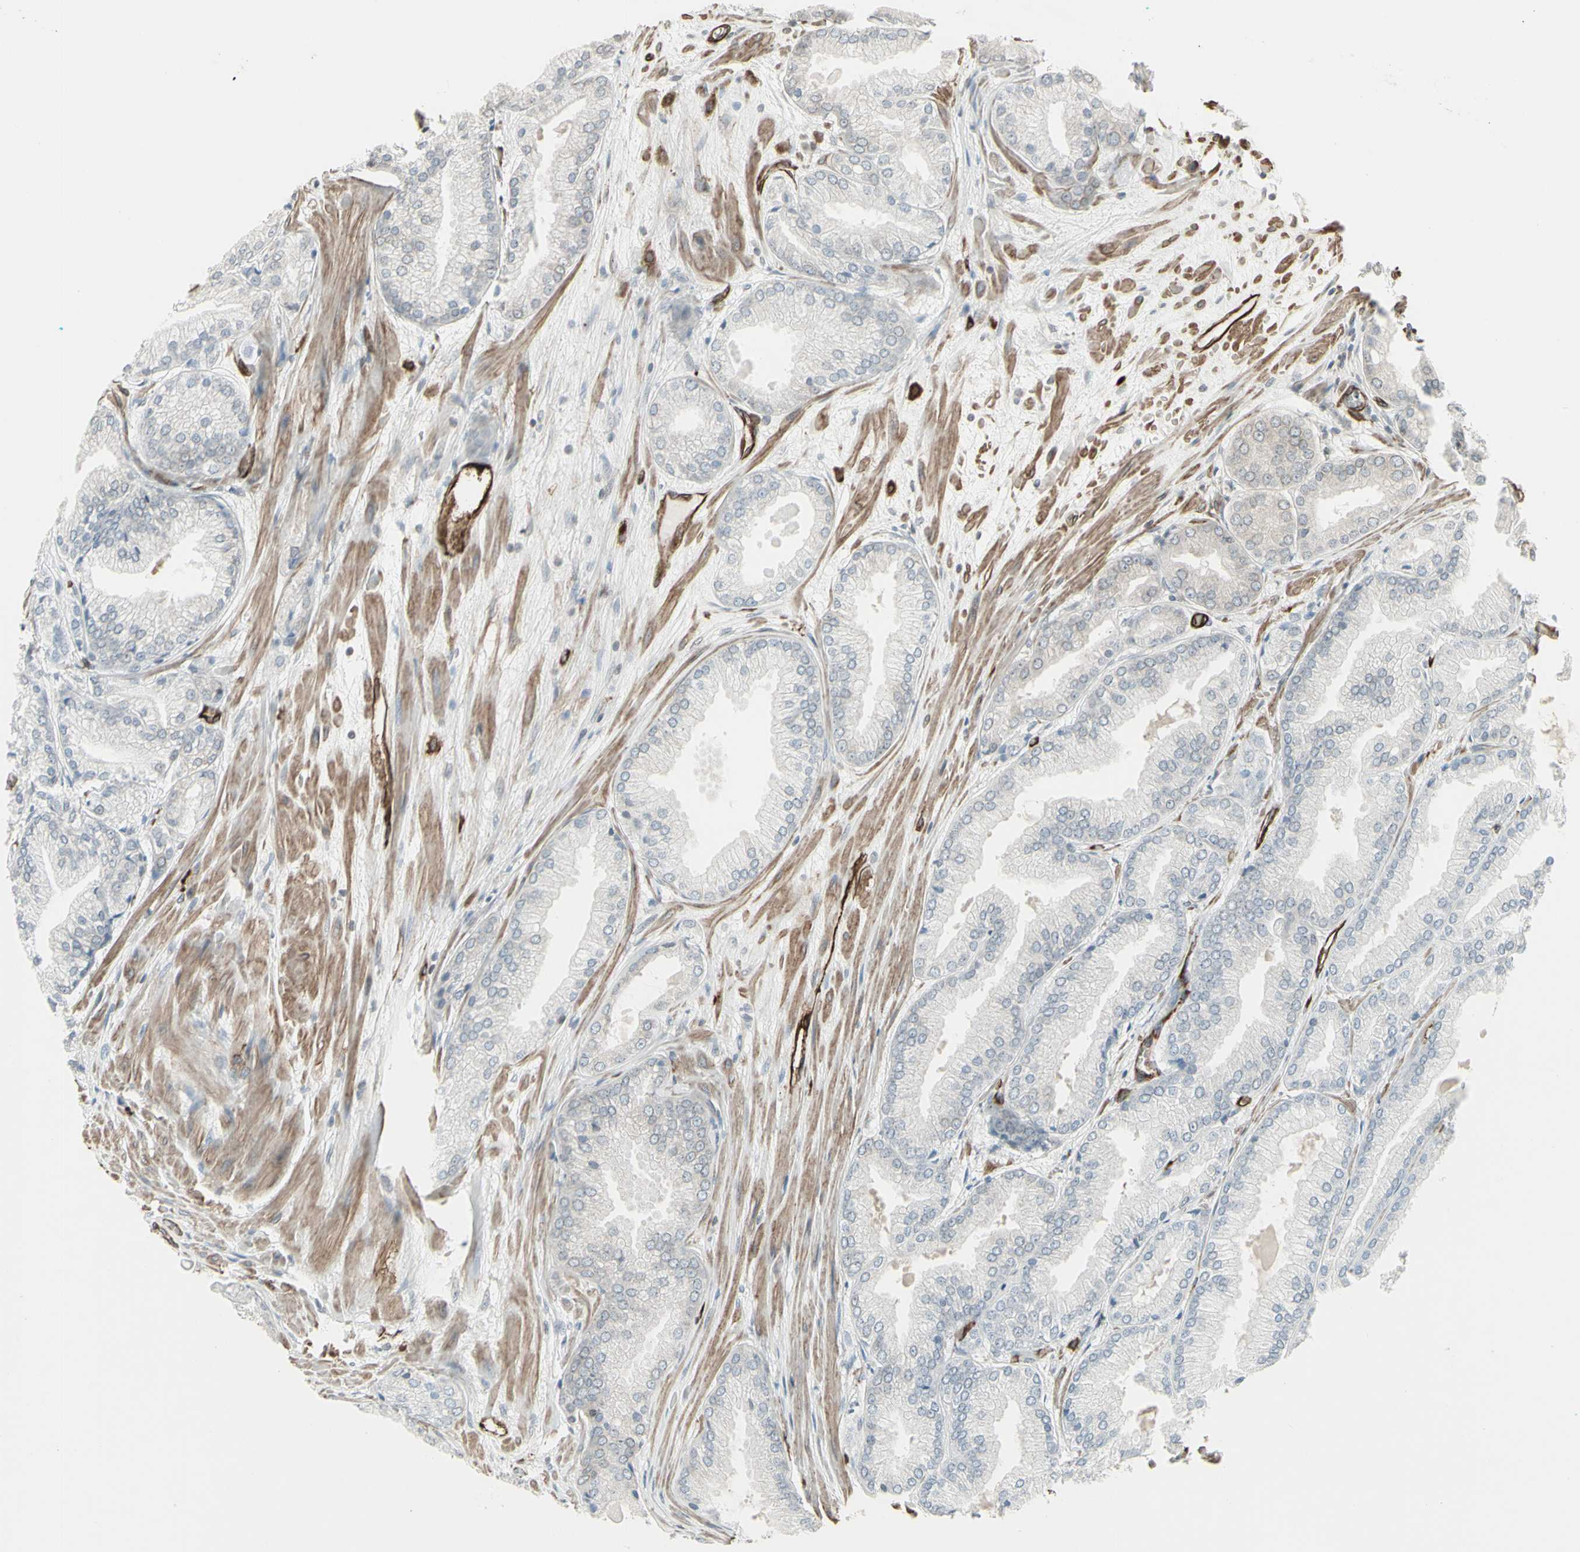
{"staining": {"intensity": "negative", "quantity": "none", "location": "none"}, "tissue": "prostate cancer", "cell_type": "Tumor cells", "image_type": "cancer", "snomed": [{"axis": "morphology", "description": "Adenocarcinoma, High grade"}, {"axis": "topography", "description": "Prostate"}], "caption": "This photomicrograph is of prostate cancer (high-grade adenocarcinoma) stained with immunohistochemistry (IHC) to label a protein in brown with the nuclei are counter-stained blue. There is no staining in tumor cells.", "gene": "DTX3L", "patient": {"sex": "male", "age": 59}}